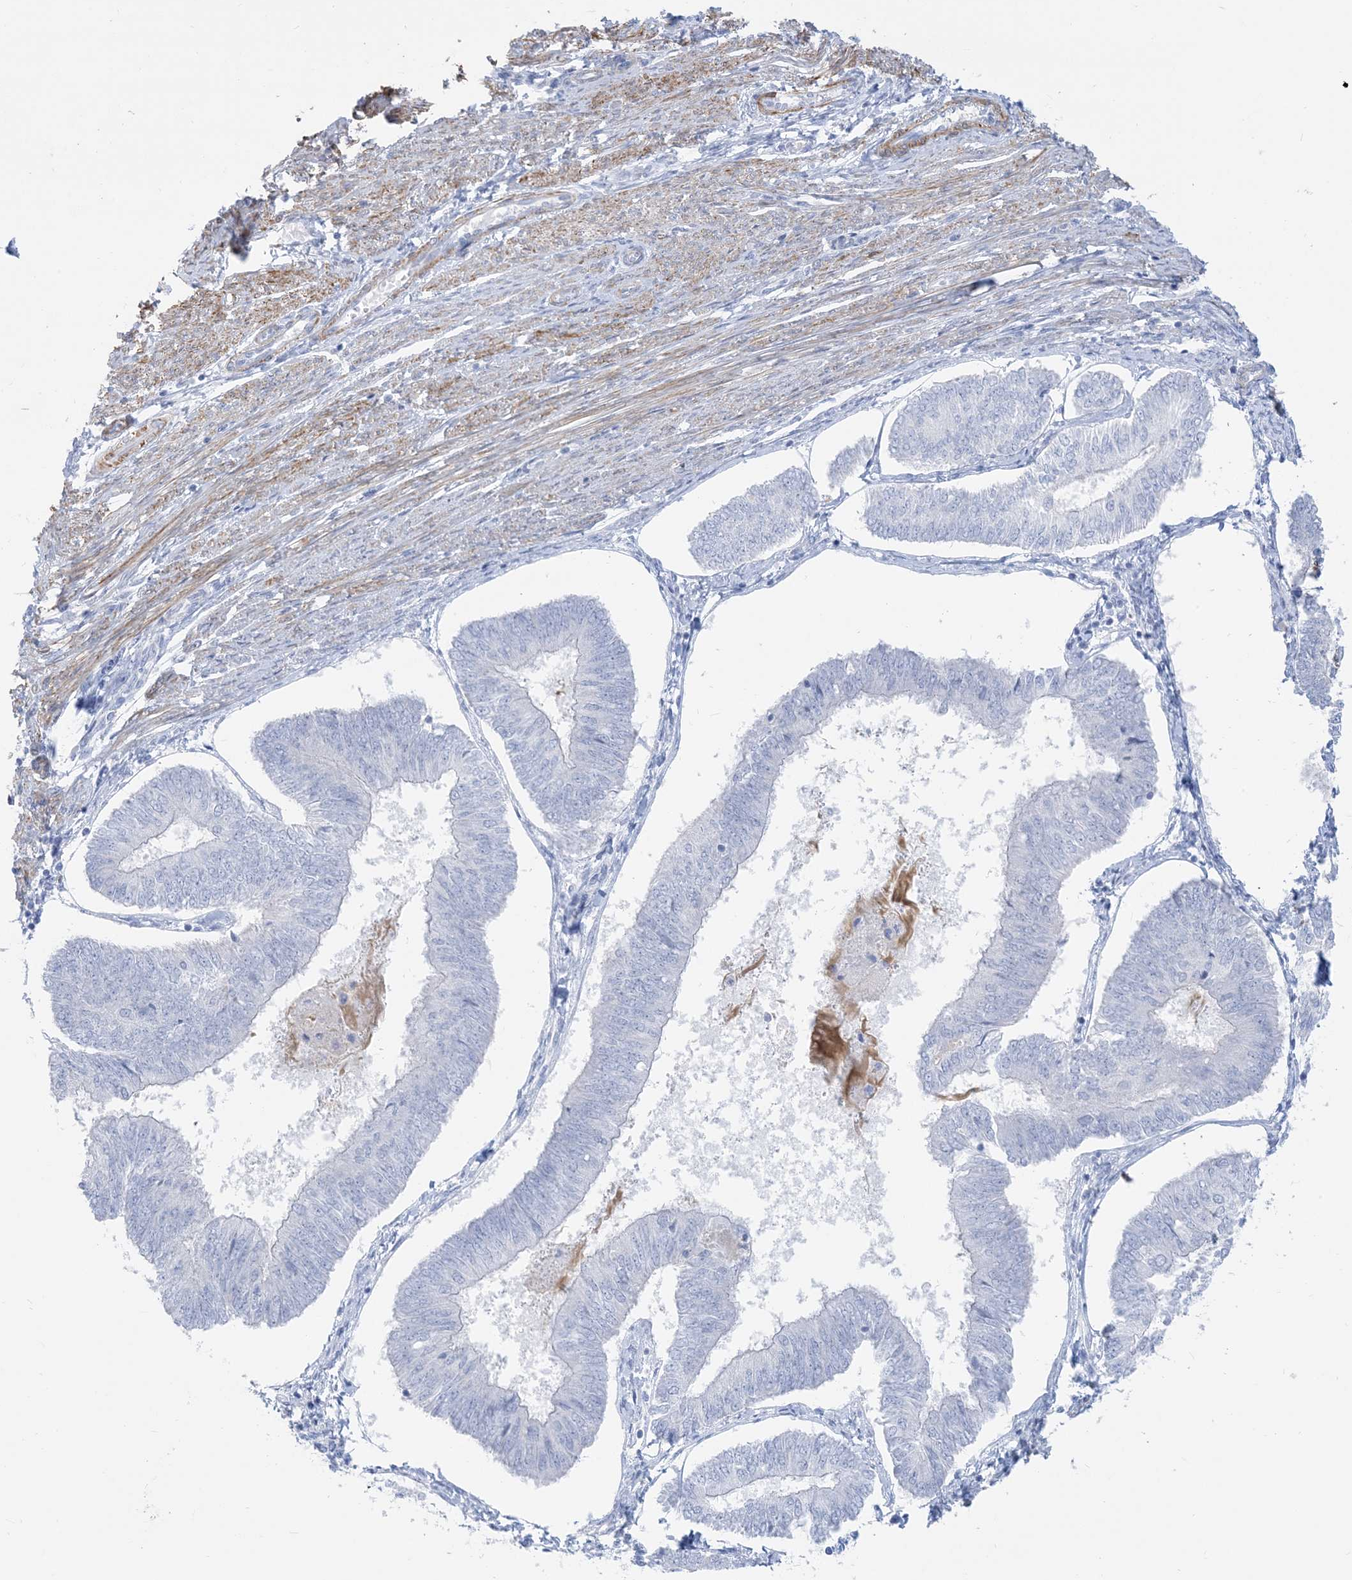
{"staining": {"intensity": "negative", "quantity": "none", "location": "none"}, "tissue": "endometrial cancer", "cell_type": "Tumor cells", "image_type": "cancer", "snomed": [{"axis": "morphology", "description": "Adenocarcinoma, NOS"}, {"axis": "topography", "description": "Endometrium"}], "caption": "Immunohistochemical staining of human endometrial cancer shows no significant positivity in tumor cells.", "gene": "MARS2", "patient": {"sex": "female", "age": 58}}